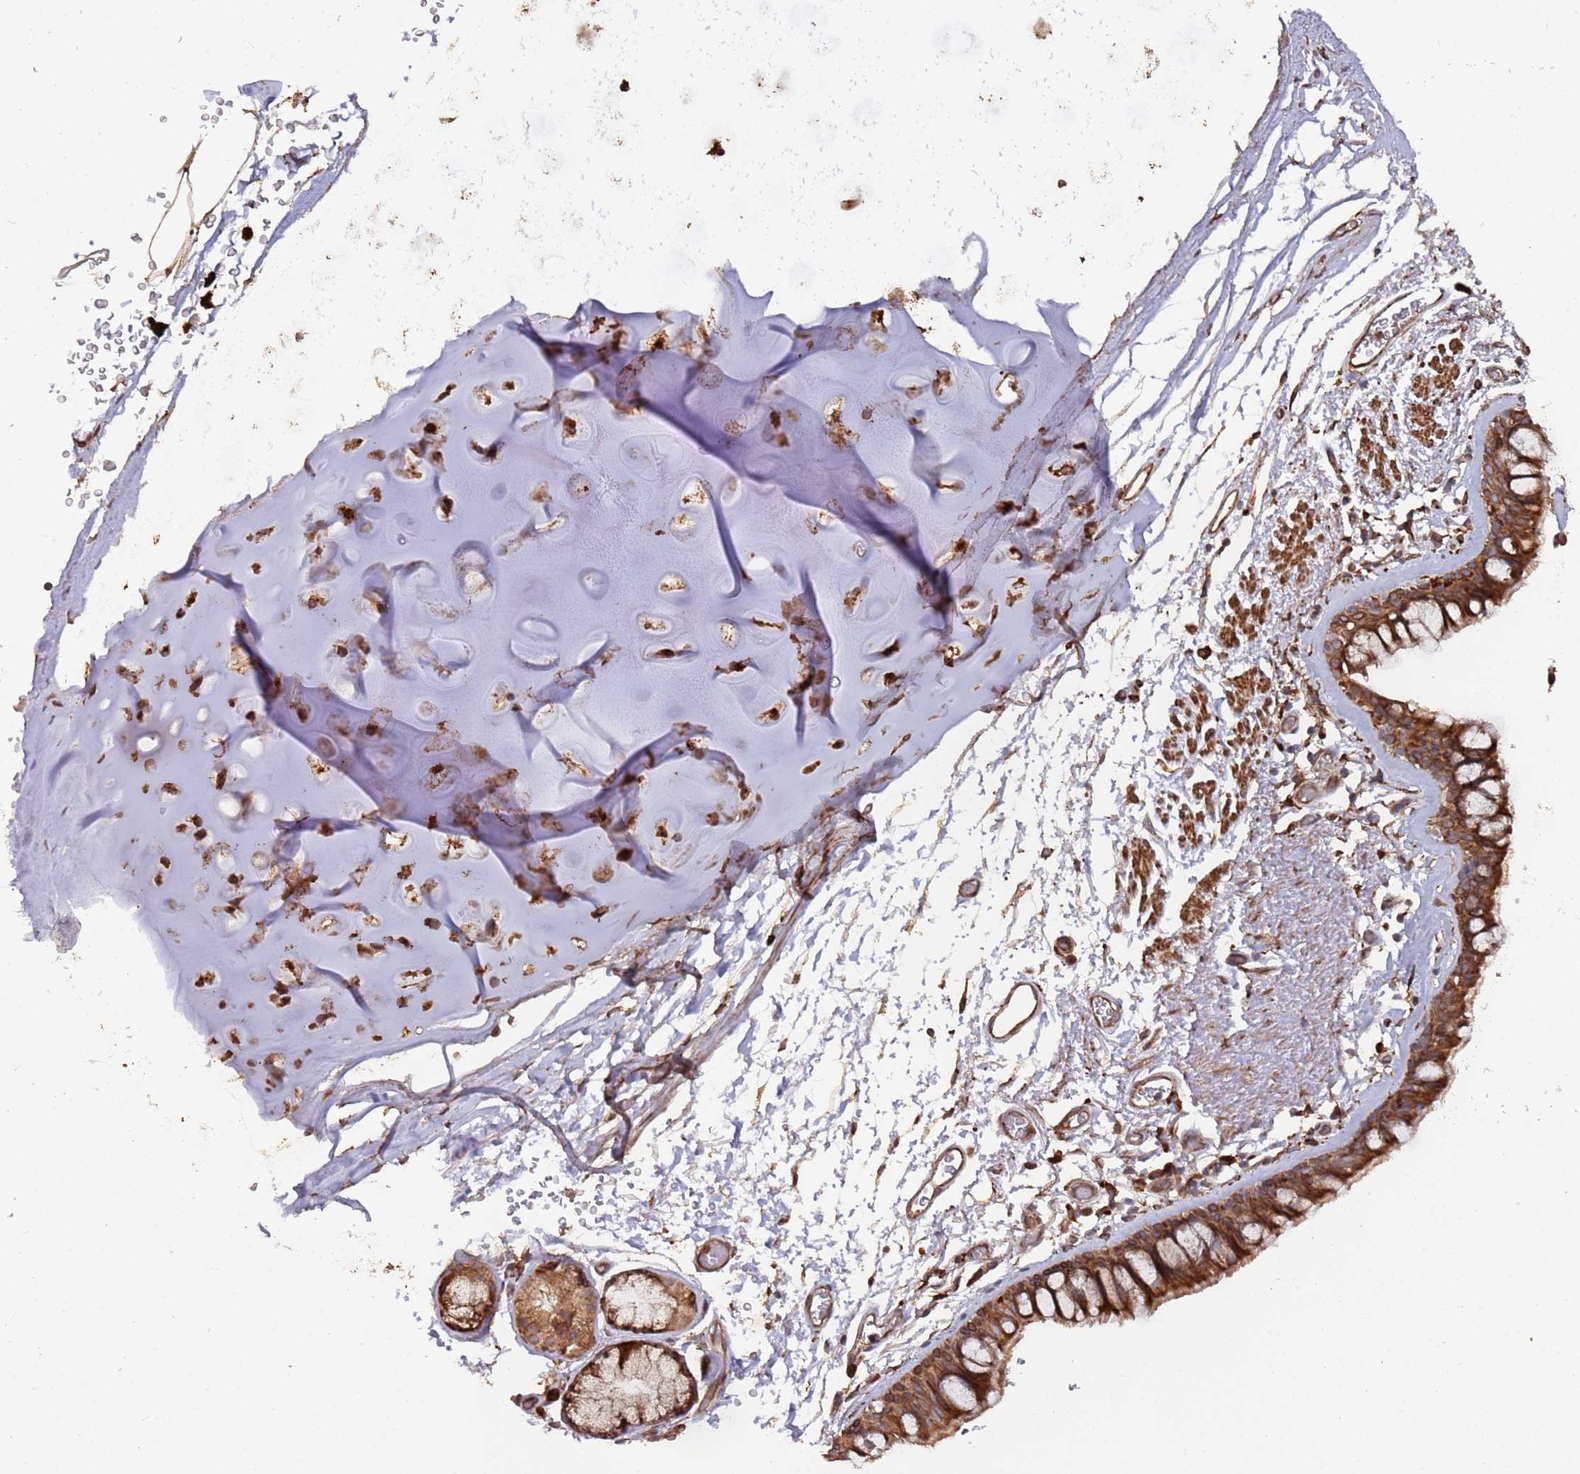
{"staining": {"intensity": "strong", "quantity": ">75%", "location": "cytoplasmic/membranous"}, "tissue": "bronchus", "cell_type": "Respiratory epithelial cells", "image_type": "normal", "snomed": [{"axis": "morphology", "description": "Normal tissue, NOS"}, {"axis": "topography", "description": "Bronchus"}], "caption": "This image displays benign bronchus stained with immunohistochemistry (IHC) to label a protein in brown. The cytoplasmic/membranous of respiratory epithelial cells show strong positivity for the protein. Nuclei are counter-stained blue.", "gene": "LACC1", "patient": {"sex": "male", "age": 65}}